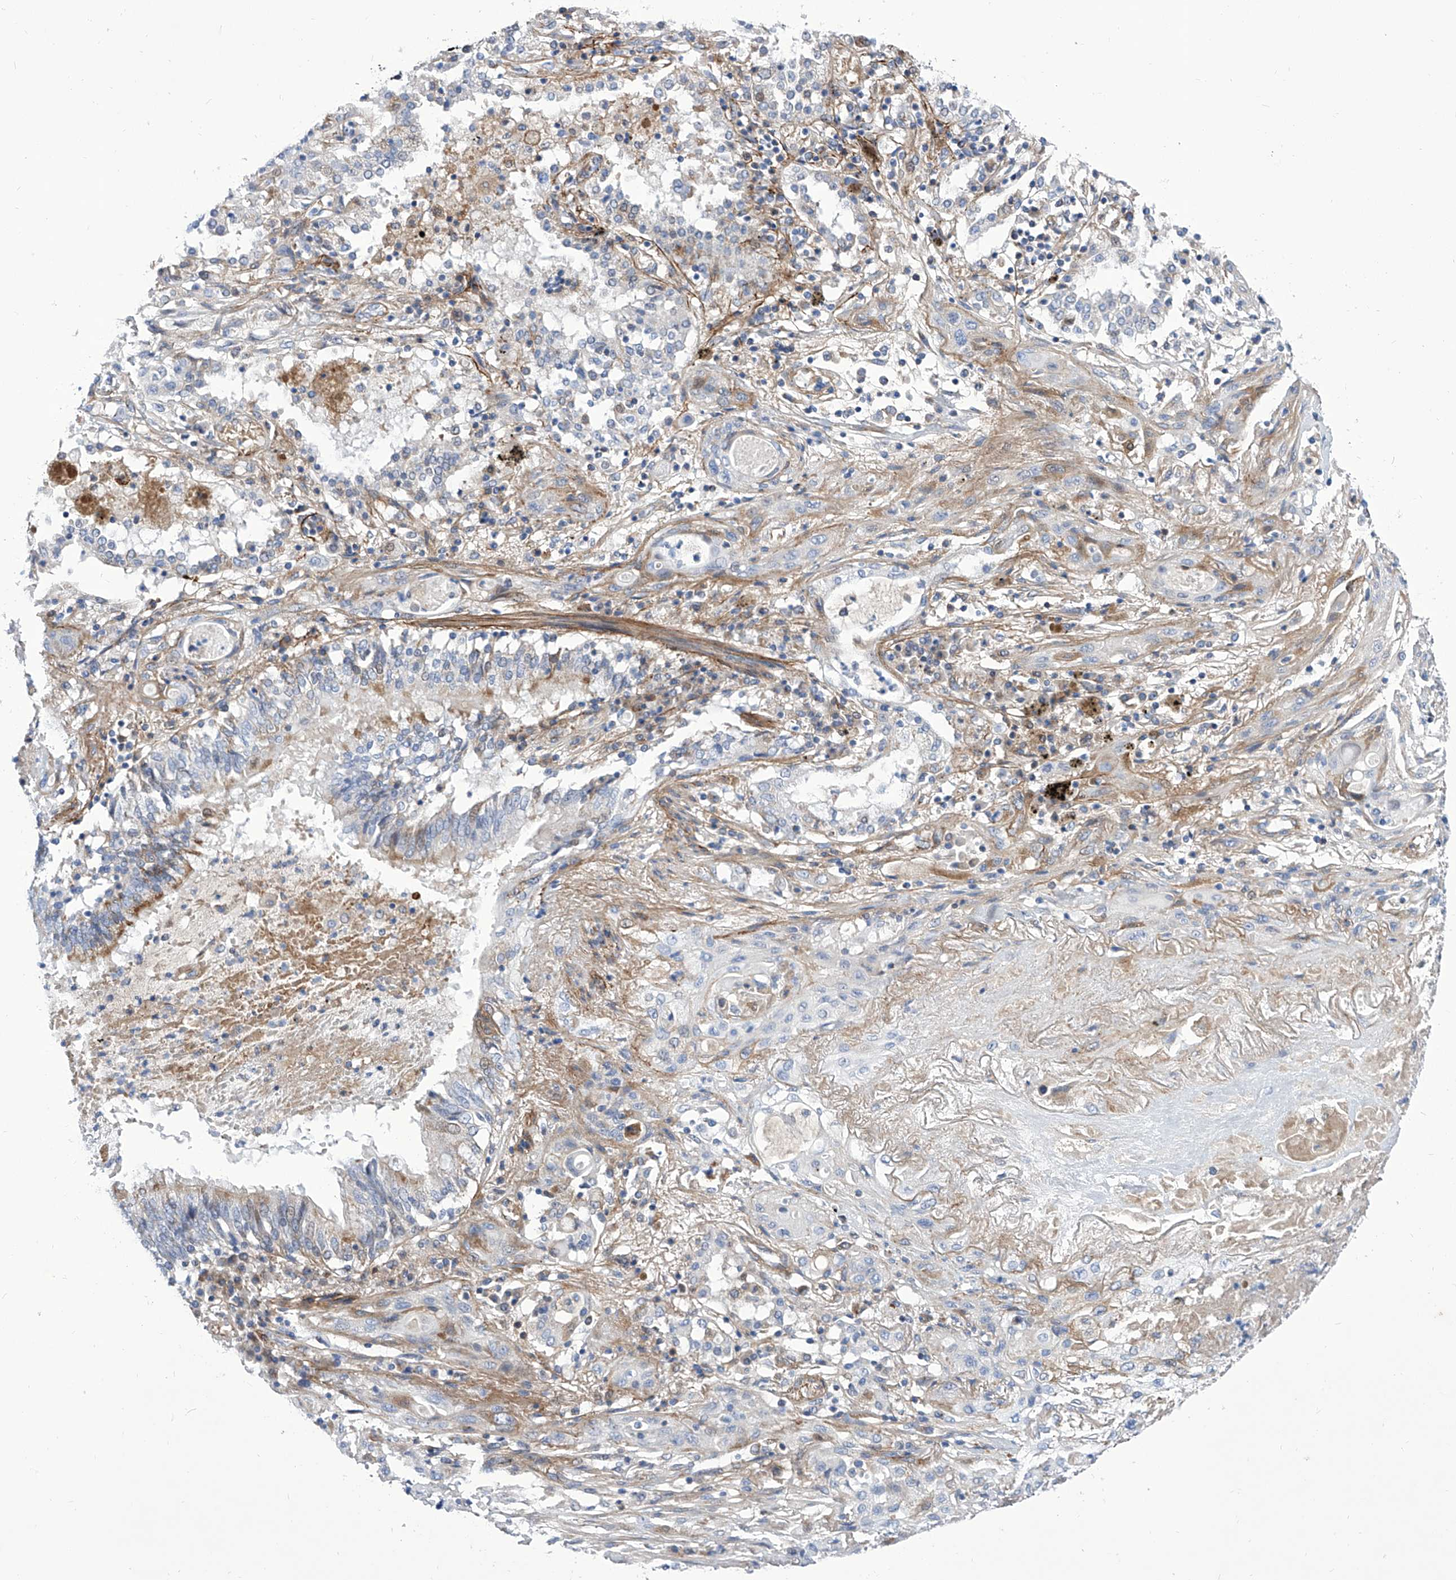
{"staining": {"intensity": "negative", "quantity": "none", "location": "none"}, "tissue": "lung cancer", "cell_type": "Tumor cells", "image_type": "cancer", "snomed": [{"axis": "morphology", "description": "Squamous cell carcinoma, NOS"}, {"axis": "topography", "description": "Lung"}], "caption": "The micrograph displays no significant staining in tumor cells of squamous cell carcinoma (lung).", "gene": "SRBD1", "patient": {"sex": "female", "age": 47}}